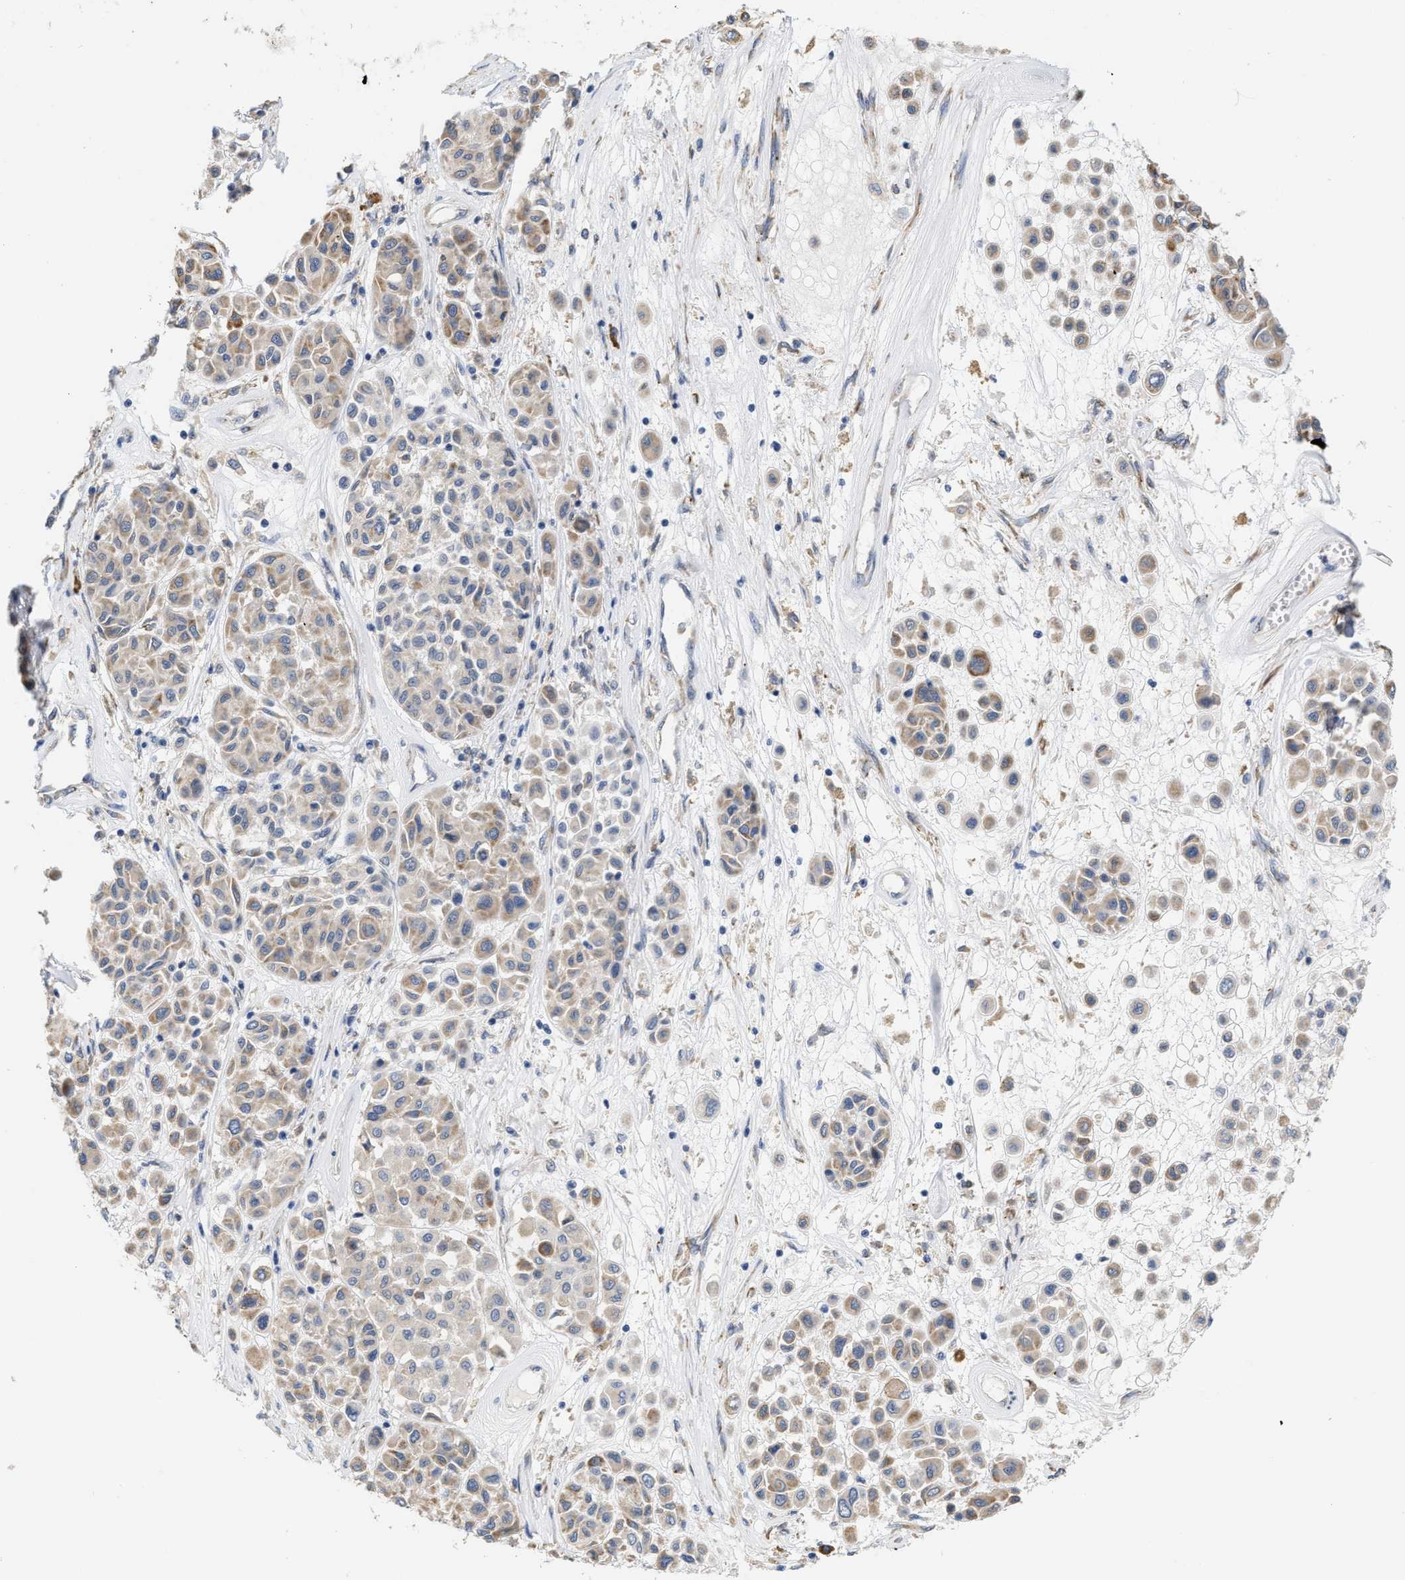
{"staining": {"intensity": "weak", "quantity": ">75%", "location": "cytoplasmic/membranous"}, "tissue": "melanoma", "cell_type": "Tumor cells", "image_type": "cancer", "snomed": [{"axis": "morphology", "description": "Malignant melanoma, Metastatic site"}, {"axis": "topography", "description": "Soft tissue"}], "caption": "A low amount of weak cytoplasmic/membranous staining is seen in approximately >75% of tumor cells in melanoma tissue.", "gene": "RYR2", "patient": {"sex": "male", "age": 41}}